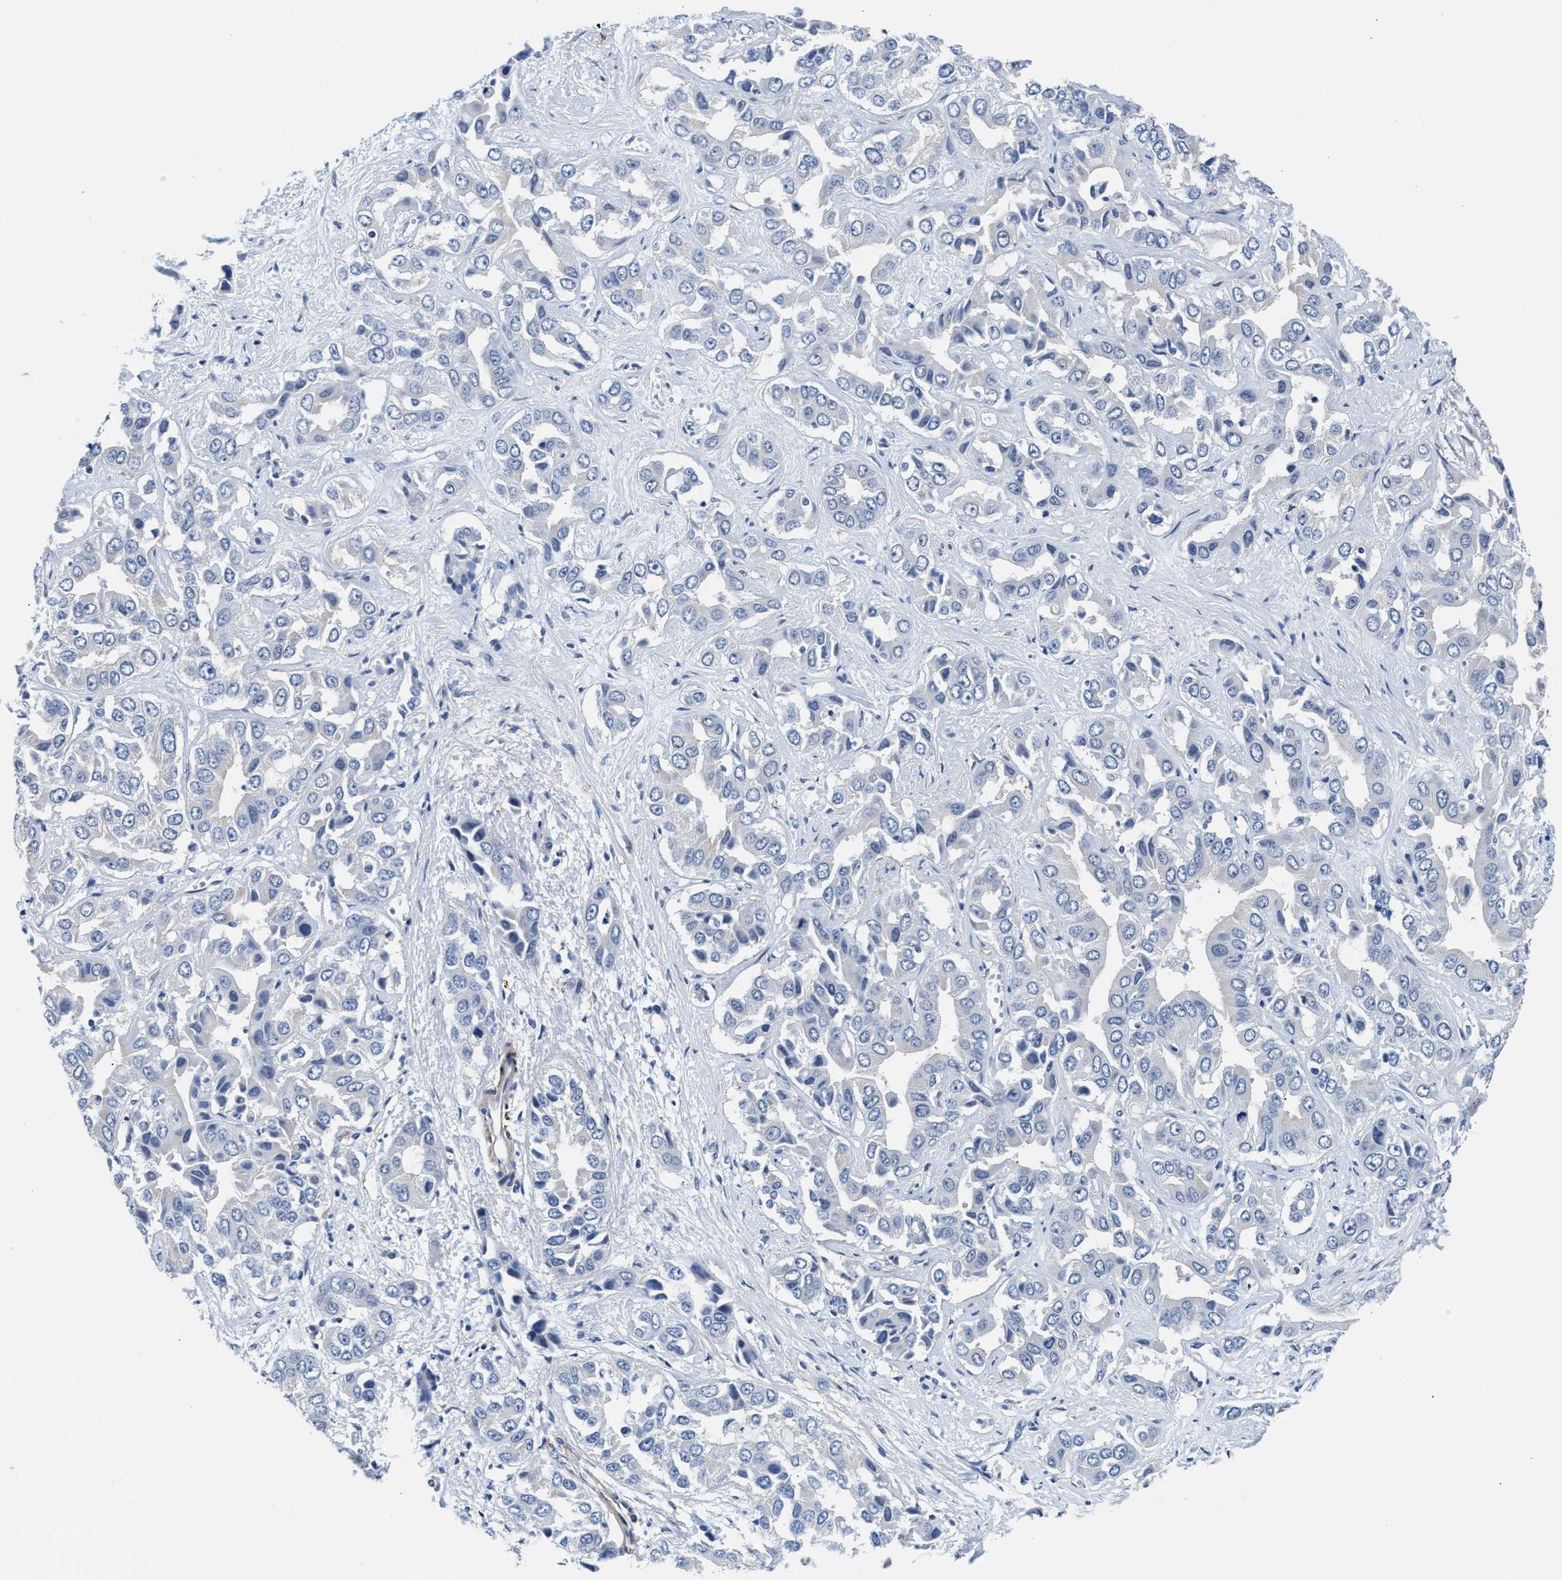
{"staining": {"intensity": "negative", "quantity": "none", "location": "none"}, "tissue": "liver cancer", "cell_type": "Tumor cells", "image_type": "cancer", "snomed": [{"axis": "morphology", "description": "Cholangiocarcinoma"}, {"axis": "topography", "description": "Liver"}], "caption": "Immunohistochemistry (IHC) of liver cholangiocarcinoma exhibits no expression in tumor cells. (DAB IHC, high magnification).", "gene": "MYH3", "patient": {"sex": "female", "age": 52}}